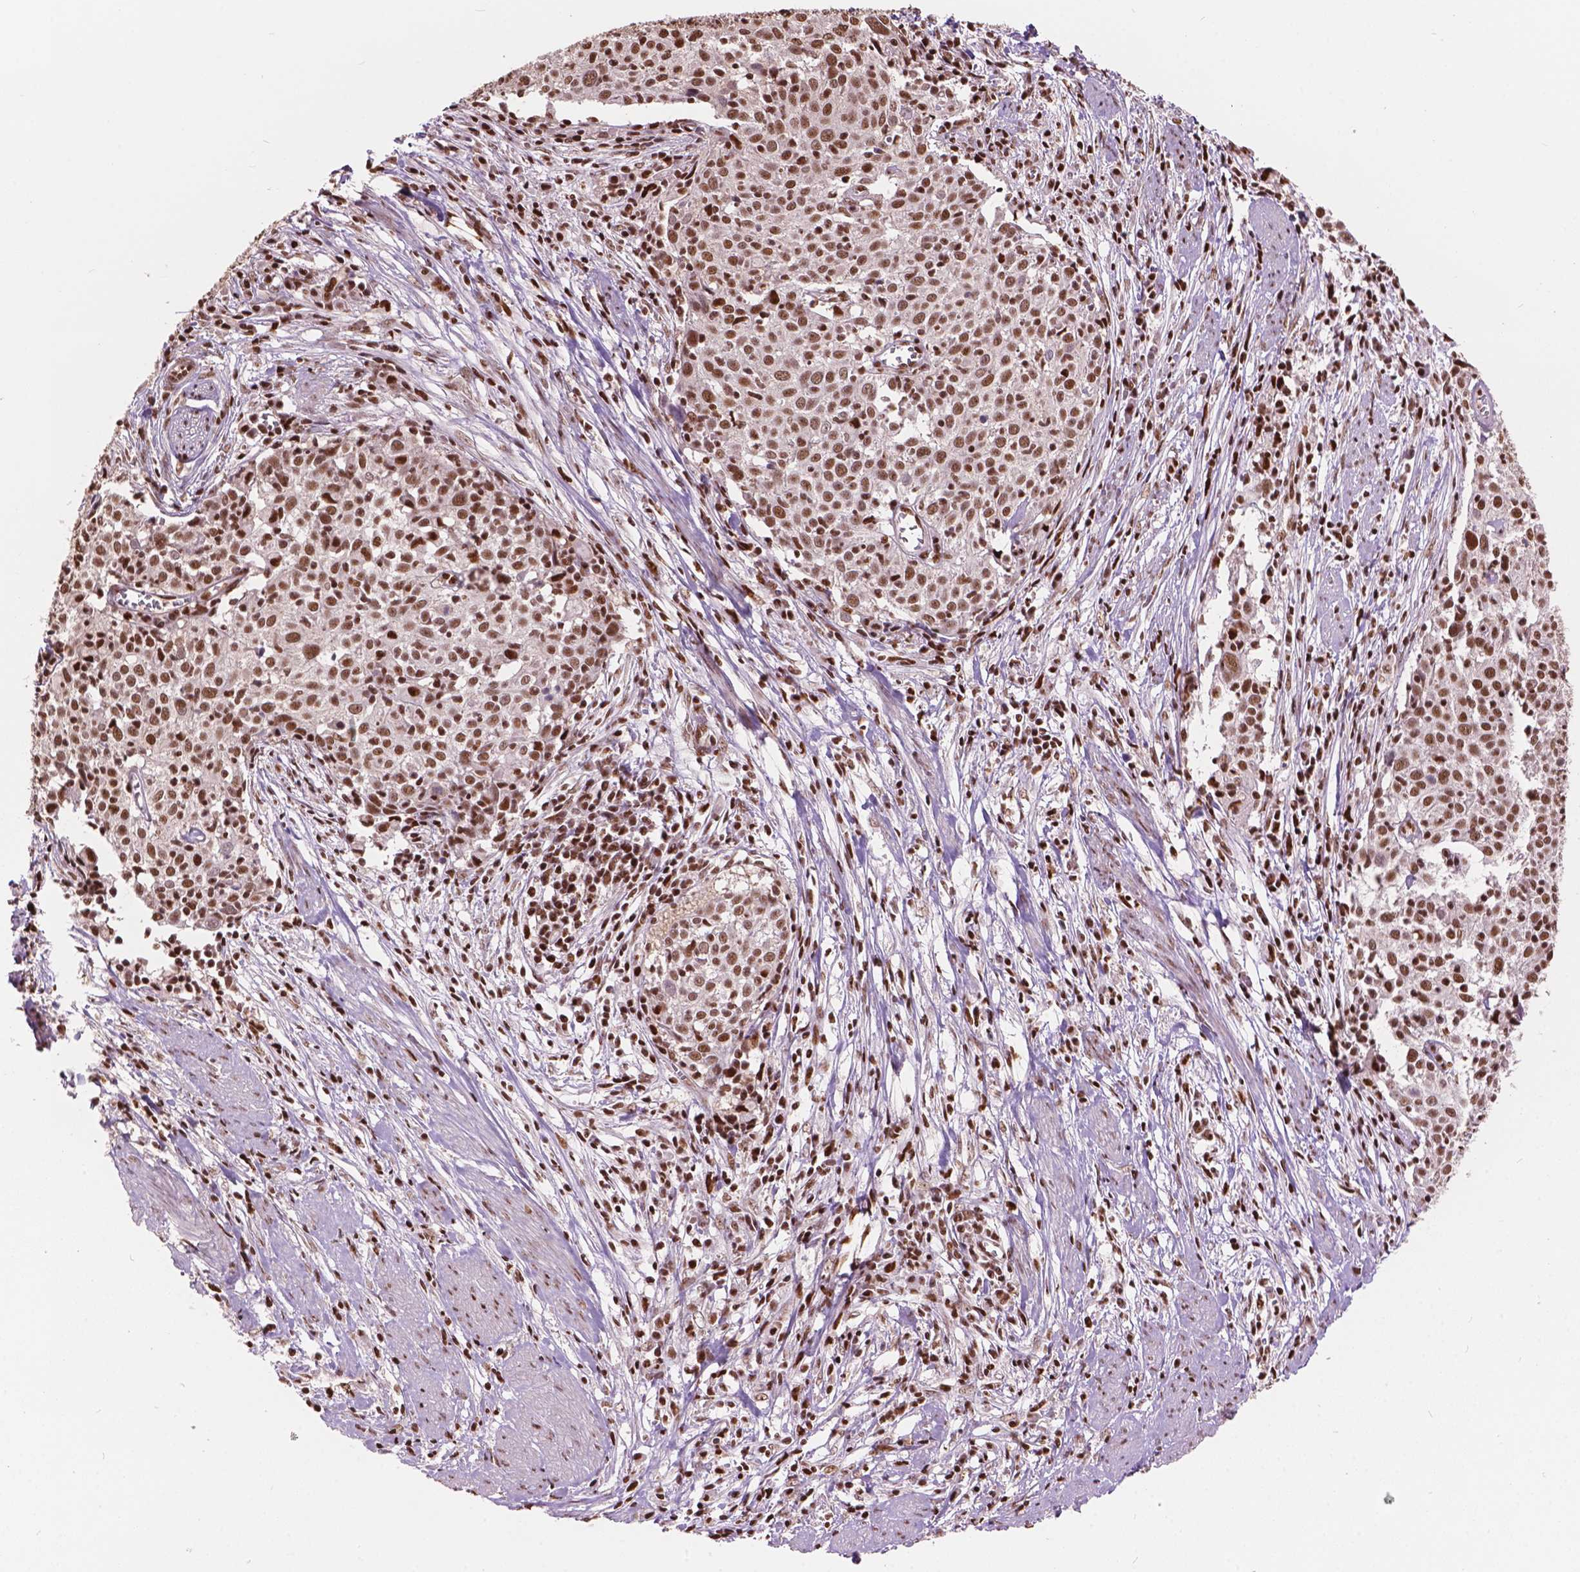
{"staining": {"intensity": "moderate", "quantity": ">75%", "location": "nuclear"}, "tissue": "cervical cancer", "cell_type": "Tumor cells", "image_type": "cancer", "snomed": [{"axis": "morphology", "description": "Squamous cell carcinoma, NOS"}, {"axis": "topography", "description": "Cervix"}], "caption": "The image displays staining of cervical cancer, revealing moderate nuclear protein staining (brown color) within tumor cells.", "gene": "ANP32B", "patient": {"sex": "female", "age": 39}}